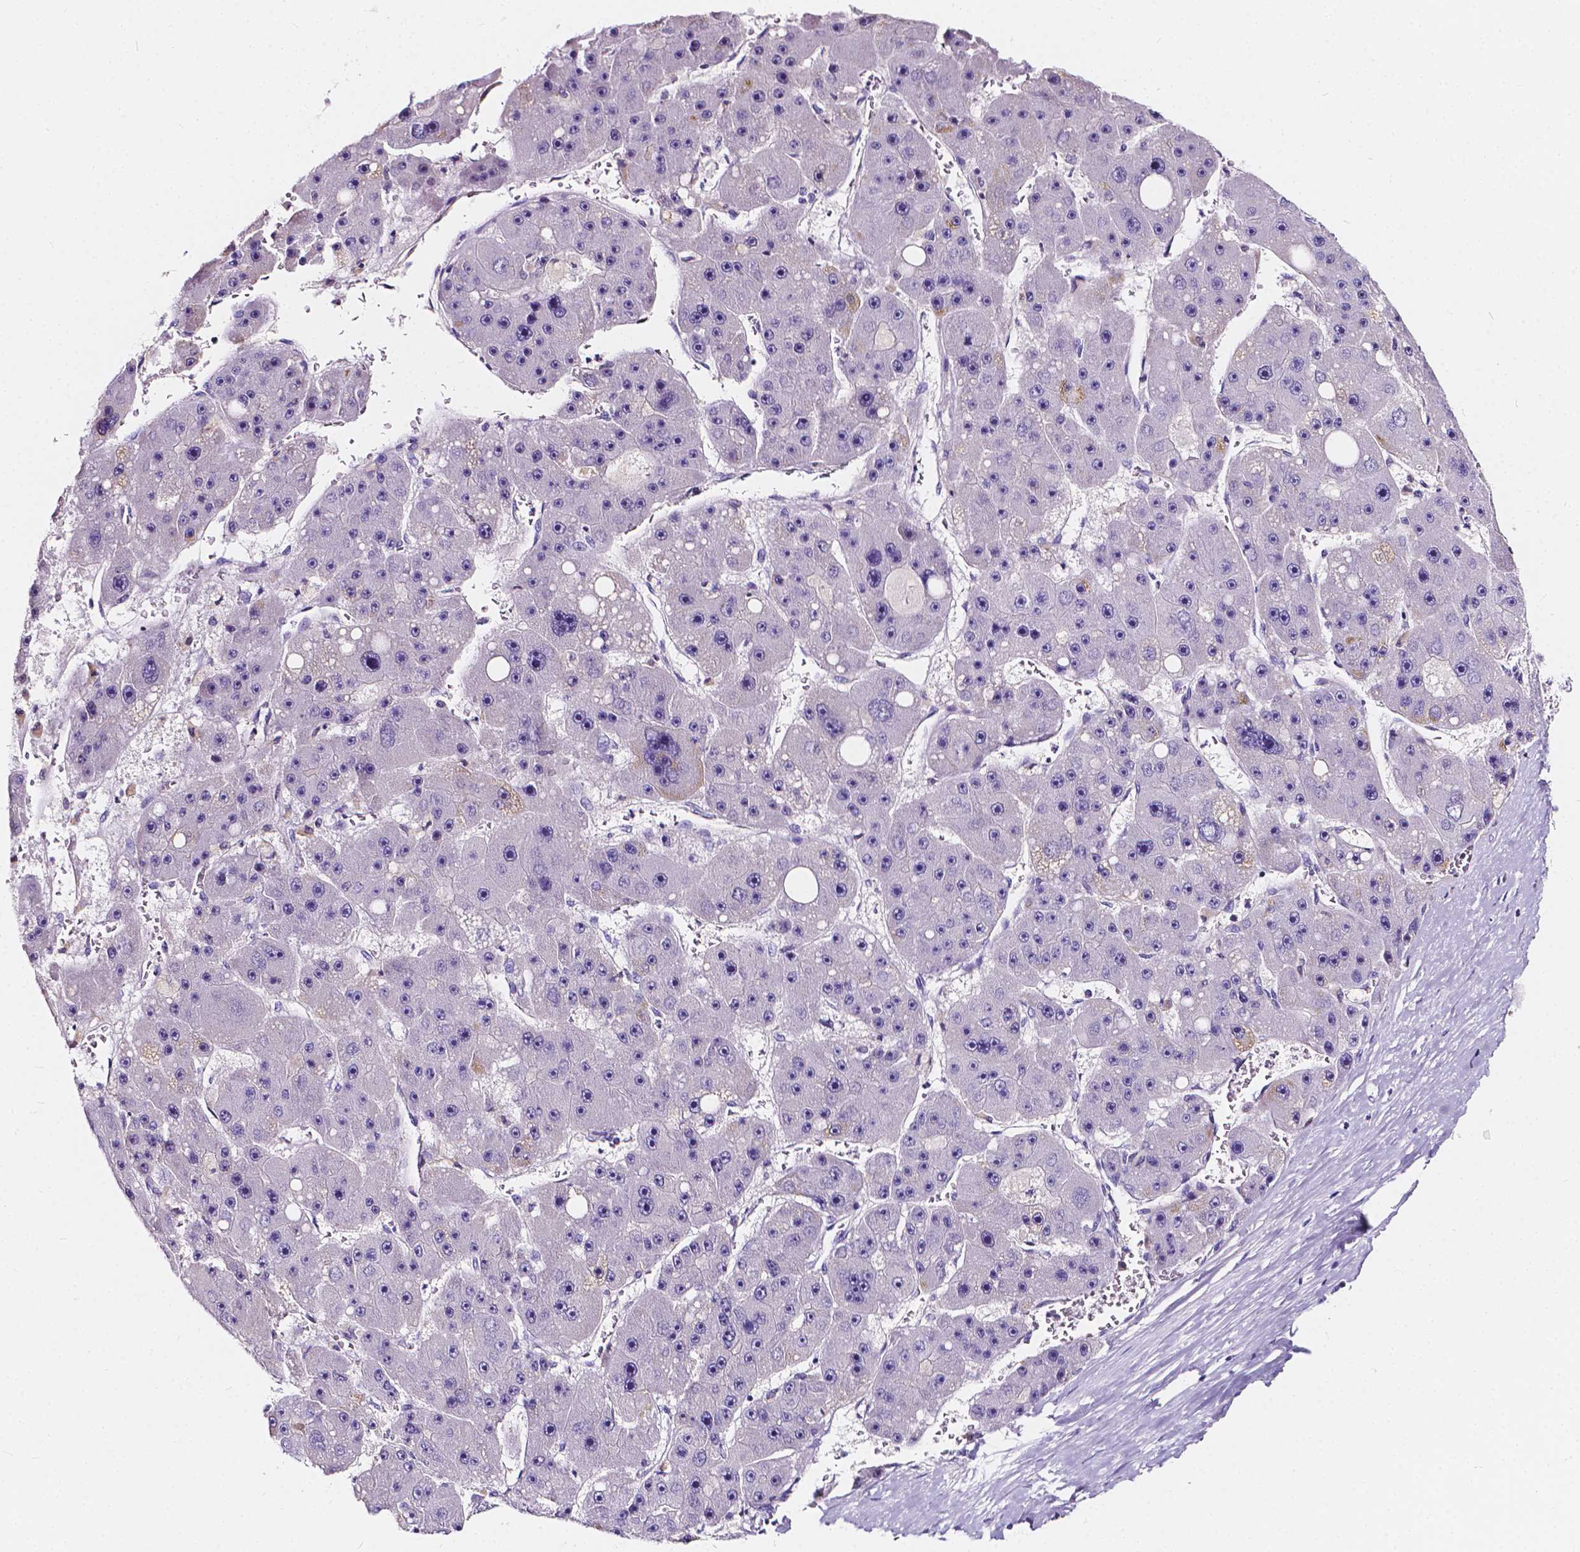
{"staining": {"intensity": "negative", "quantity": "none", "location": "none"}, "tissue": "liver cancer", "cell_type": "Tumor cells", "image_type": "cancer", "snomed": [{"axis": "morphology", "description": "Carcinoma, Hepatocellular, NOS"}, {"axis": "topography", "description": "Liver"}], "caption": "Immunohistochemistry (IHC) of liver hepatocellular carcinoma demonstrates no staining in tumor cells.", "gene": "CLSTN2", "patient": {"sex": "female", "age": 61}}